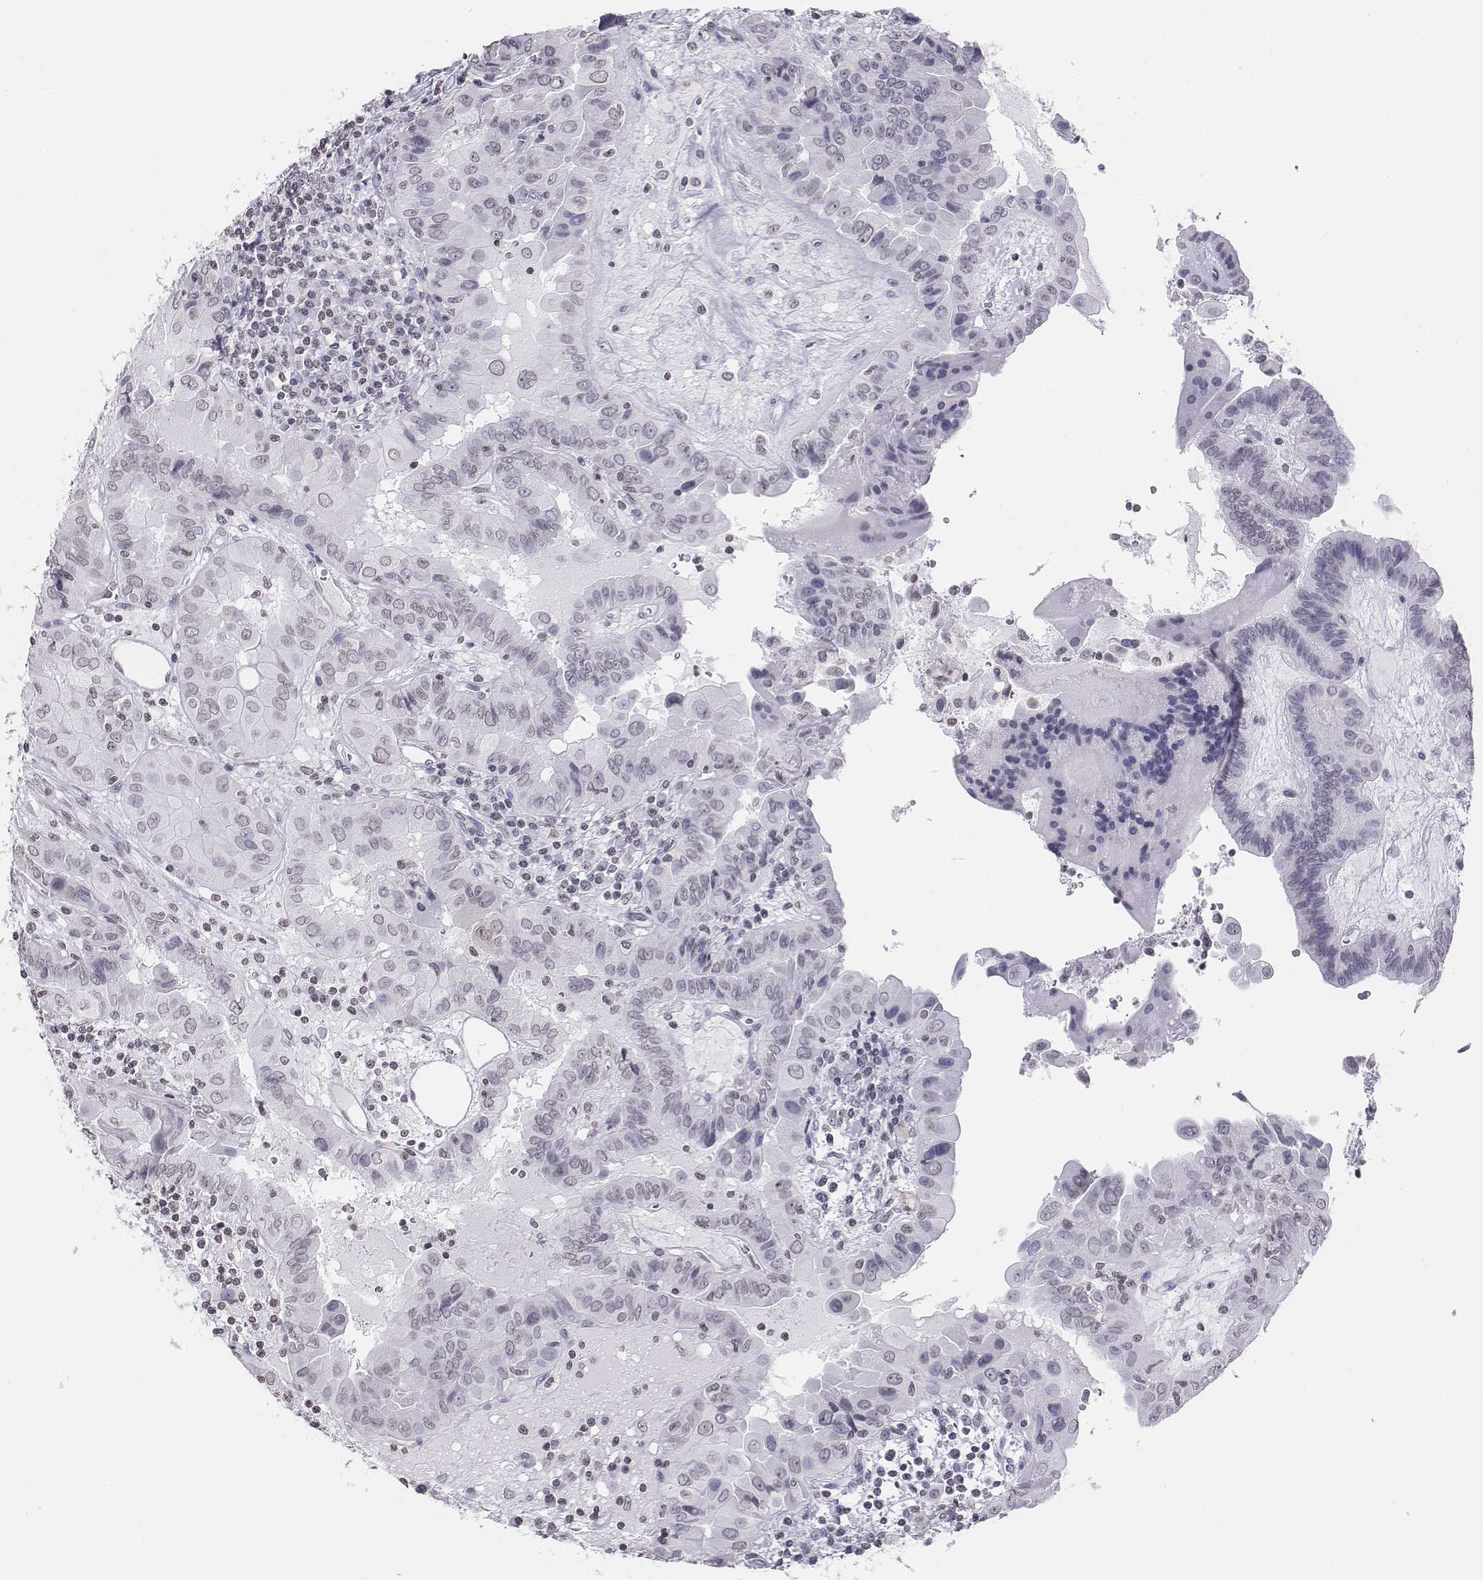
{"staining": {"intensity": "negative", "quantity": "none", "location": "none"}, "tissue": "thyroid cancer", "cell_type": "Tumor cells", "image_type": "cancer", "snomed": [{"axis": "morphology", "description": "Papillary adenocarcinoma, NOS"}, {"axis": "topography", "description": "Thyroid gland"}], "caption": "This micrograph is of thyroid cancer (papillary adenocarcinoma) stained with immunohistochemistry to label a protein in brown with the nuclei are counter-stained blue. There is no expression in tumor cells. (DAB (3,3'-diaminobenzidine) immunohistochemistry visualized using brightfield microscopy, high magnification).", "gene": "BARHL1", "patient": {"sex": "female", "age": 37}}